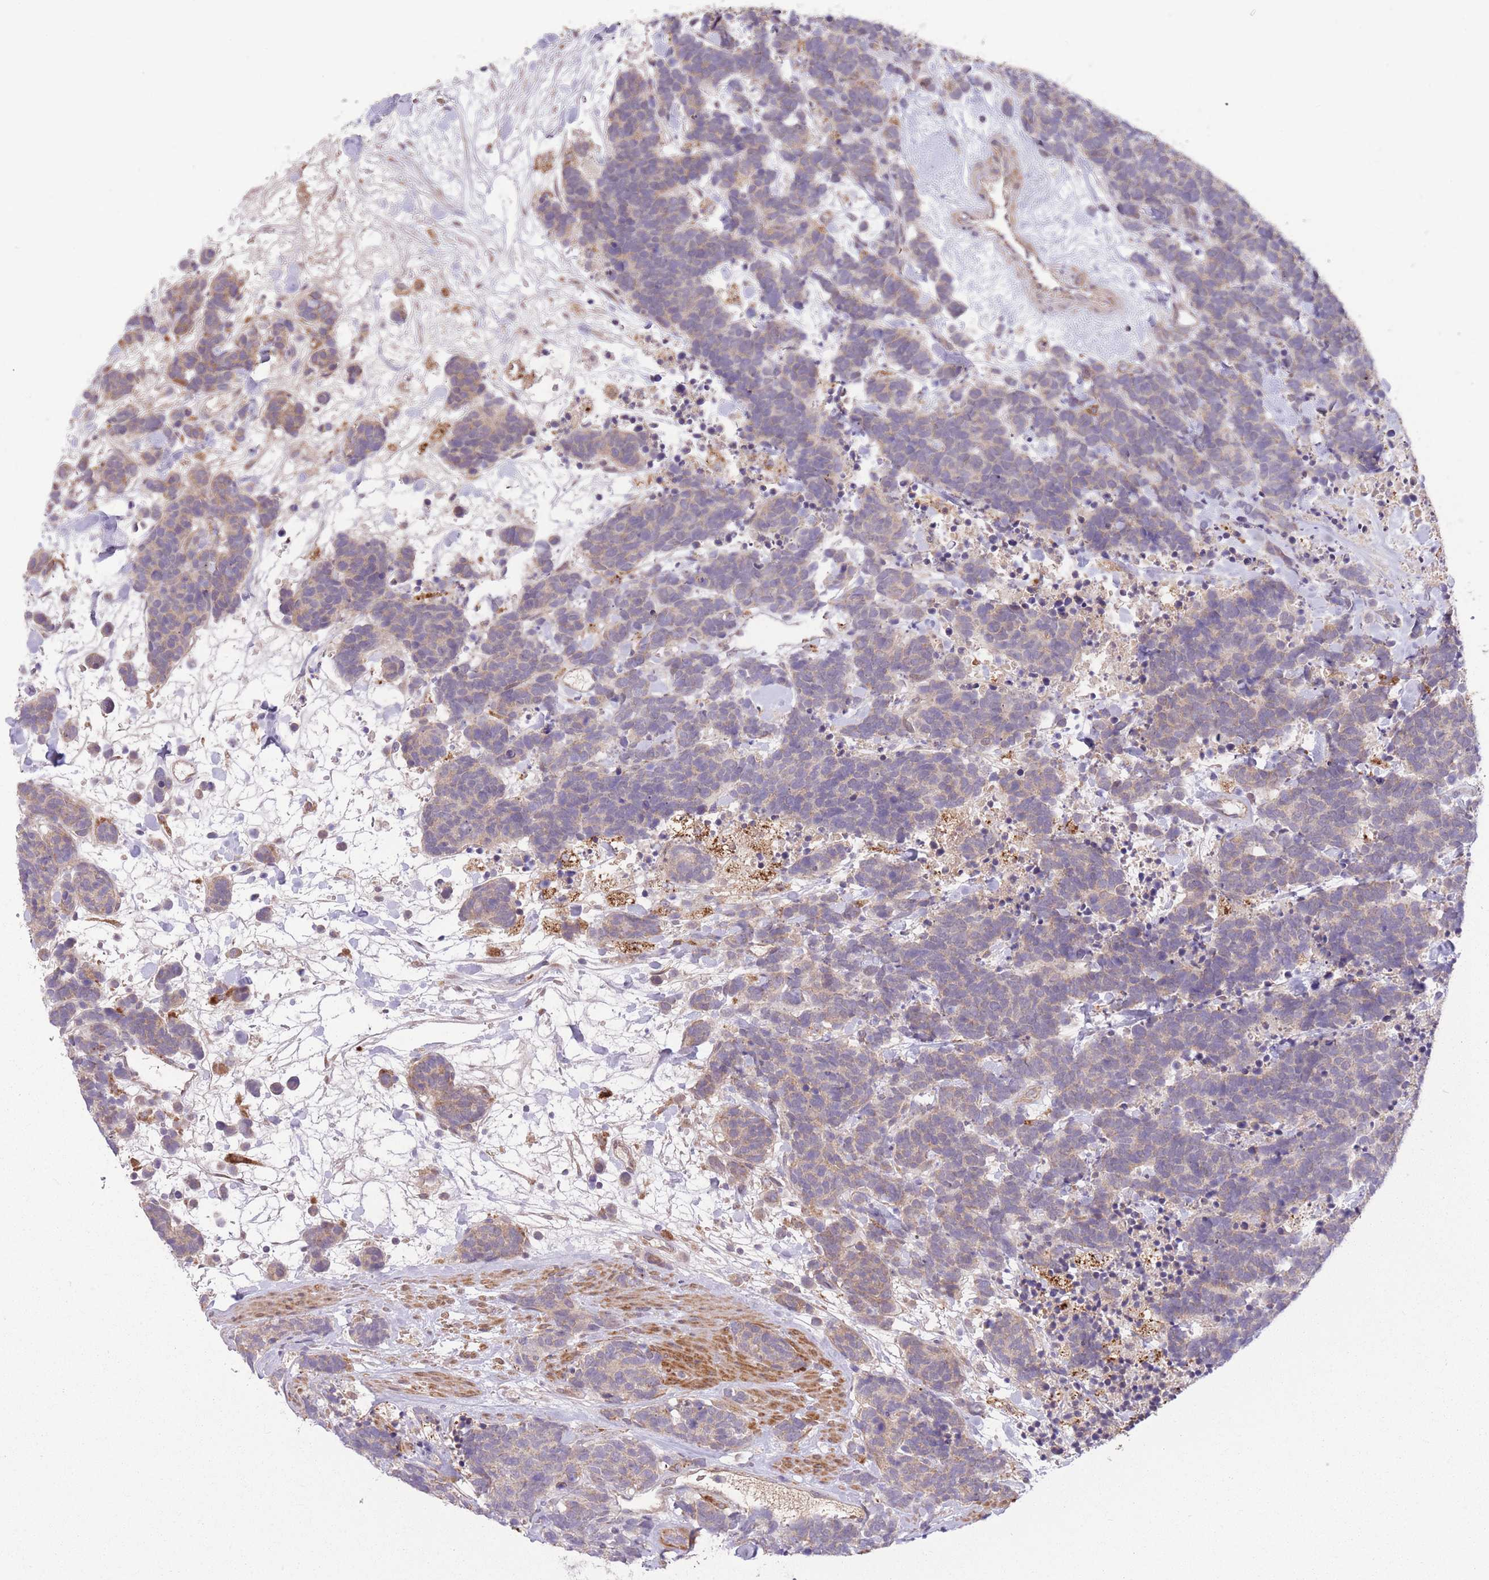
{"staining": {"intensity": "weak", "quantity": "25%-75%", "location": "cytoplasmic/membranous"}, "tissue": "carcinoid", "cell_type": "Tumor cells", "image_type": "cancer", "snomed": [{"axis": "morphology", "description": "Carcinoma, NOS"}, {"axis": "morphology", "description": "Carcinoid, malignant, NOS"}, {"axis": "topography", "description": "Prostate"}], "caption": "The histopathology image exhibits immunohistochemical staining of carcinoid. There is weak cytoplasmic/membranous positivity is identified in approximately 25%-75% of tumor cells.", "gene": "POLR3F", "patient": {"sex": "male", "age": 57}}